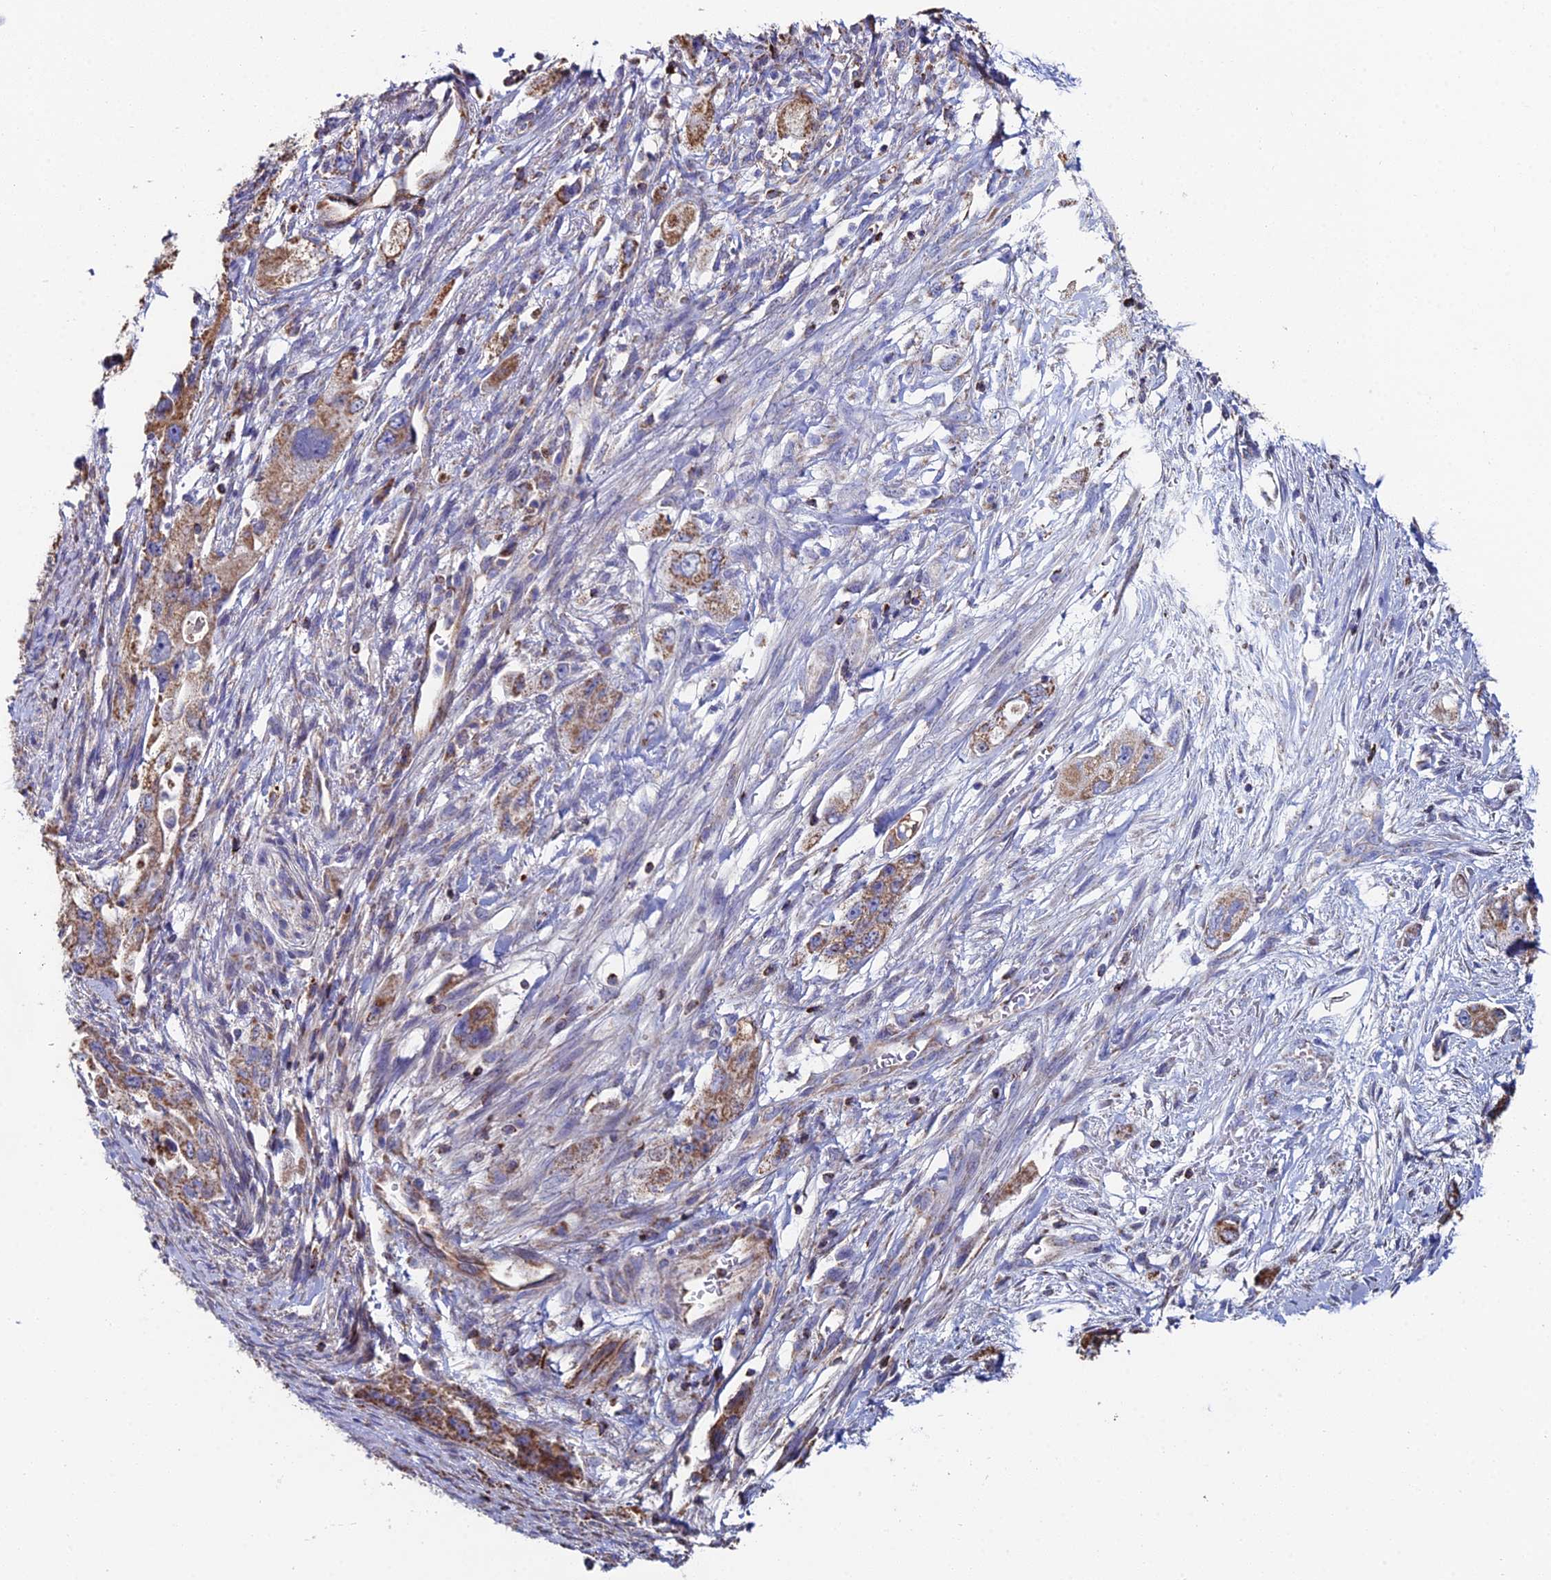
{"staining": {"intensity": "moderate", "quantity": "25%-75%", "location": "cytoplasmic/membranous"}, "tissue": "pancreatic cancer", "cell_type": "Tumor cells", "image_type": "cancer", "snomed": [{"axis": "morphology", "description": "Adenocarcinoma, NOS"}, {"axis": "topography", "description": "Pancreas"}], "caption": "Protein analysis of pancreatic cancer (adenocarcinoma) tissue displays moderate cytoplasmic/membranous staining in about 25%-75% of tumor cells.", "gene": "SPOCK2", "patient": {"sex": "female", "age": 73}}